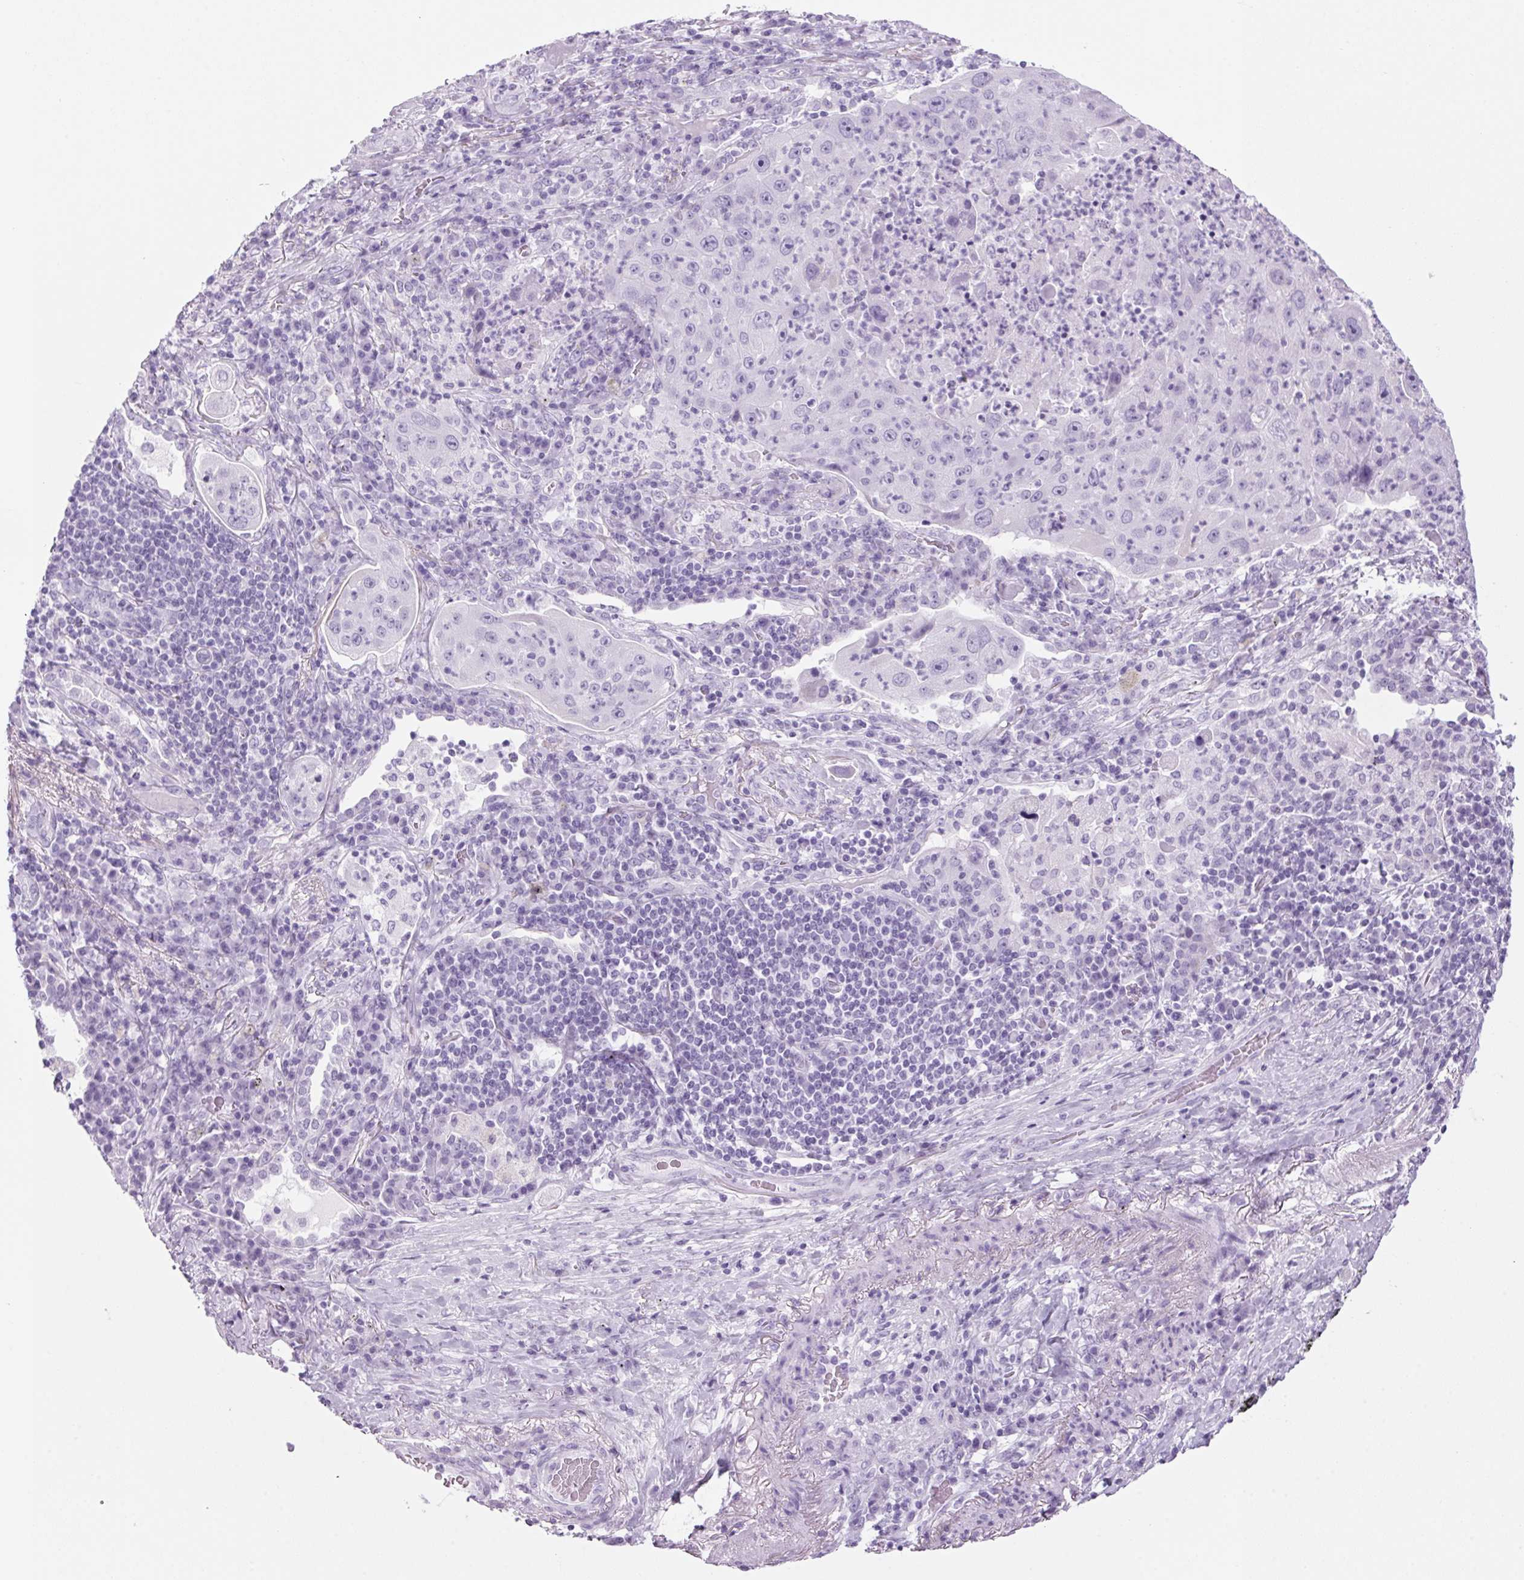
{"staining": {"intensity": "negative", "quantity": "none", "location": "none"}, "tissue": "lung cancer", "cell_type": "Tumor cells", "image_type": "cancer", "snomed": [{"axis": "morphology", "description": "Squamous cell carcinoma, NOS"}, {"axis": "topography", "description": "Lung"}], "caption": "The photomicrograph reveals no staining of tumor cells in lung cancer.", "gene": "PPP1R1A", "patient": {"sex": "female", "age": 59}}